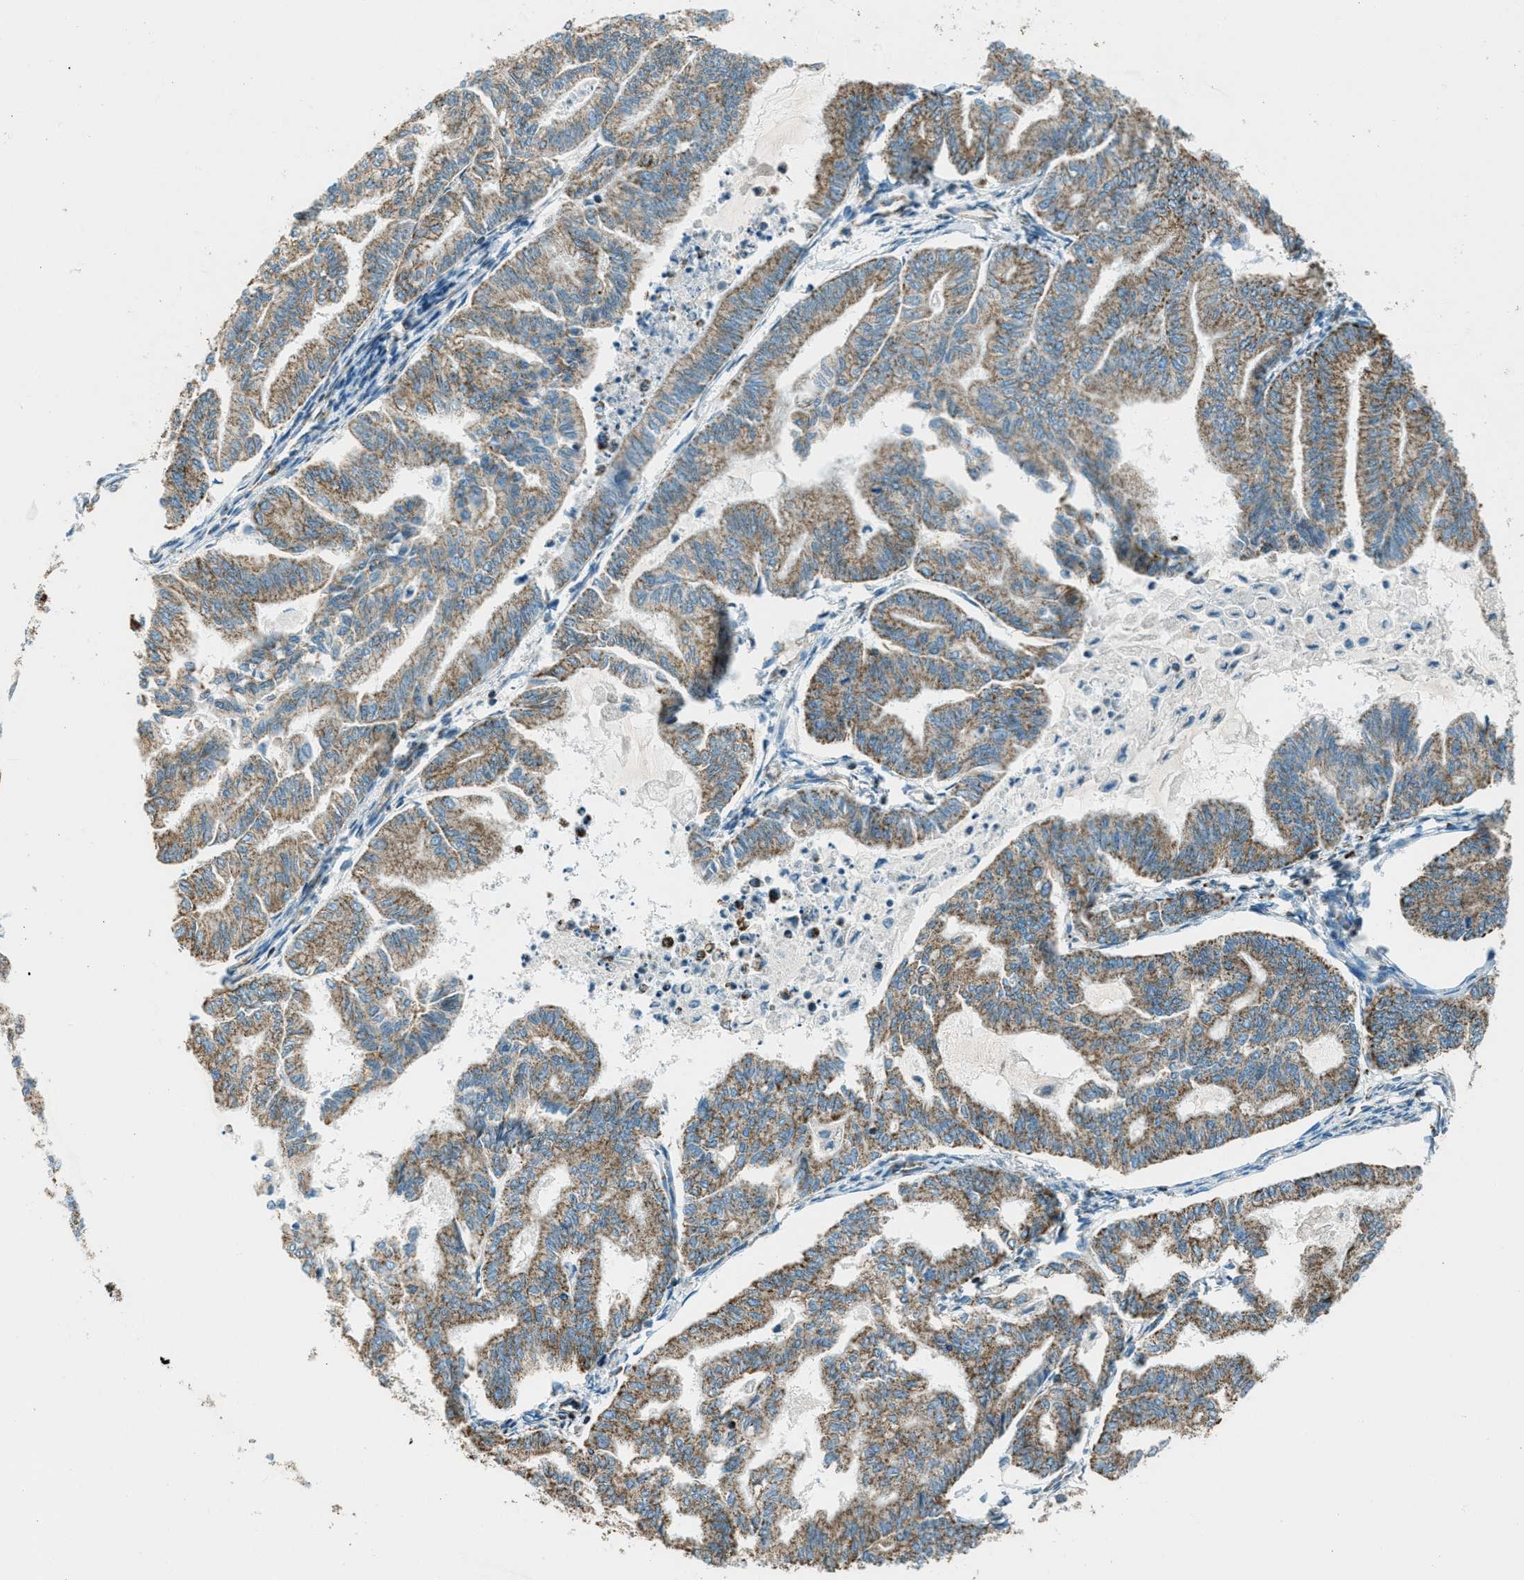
{"staining": {"intensity": "moderate", "quantity": ">75%", "location": "cytoplasmic/membranous"}, "tissue": "endometrial cancer", "cell_type": "Tumor cells", "image_type": "cancer", "snomed": [{"axis": "morphology", "description": "Adenocarcinoma, NOS"}, {"axis": "topography", "description": "Endometrium"}], "caption": "A high-resolution image shows IHC staining of endometrial cancer, which demonstrates moderate cytoplasmic/membranous expression in about >75% of tumor cells.", "gene": "CHST15", "patient": {"sex": "female", "age": 79}}